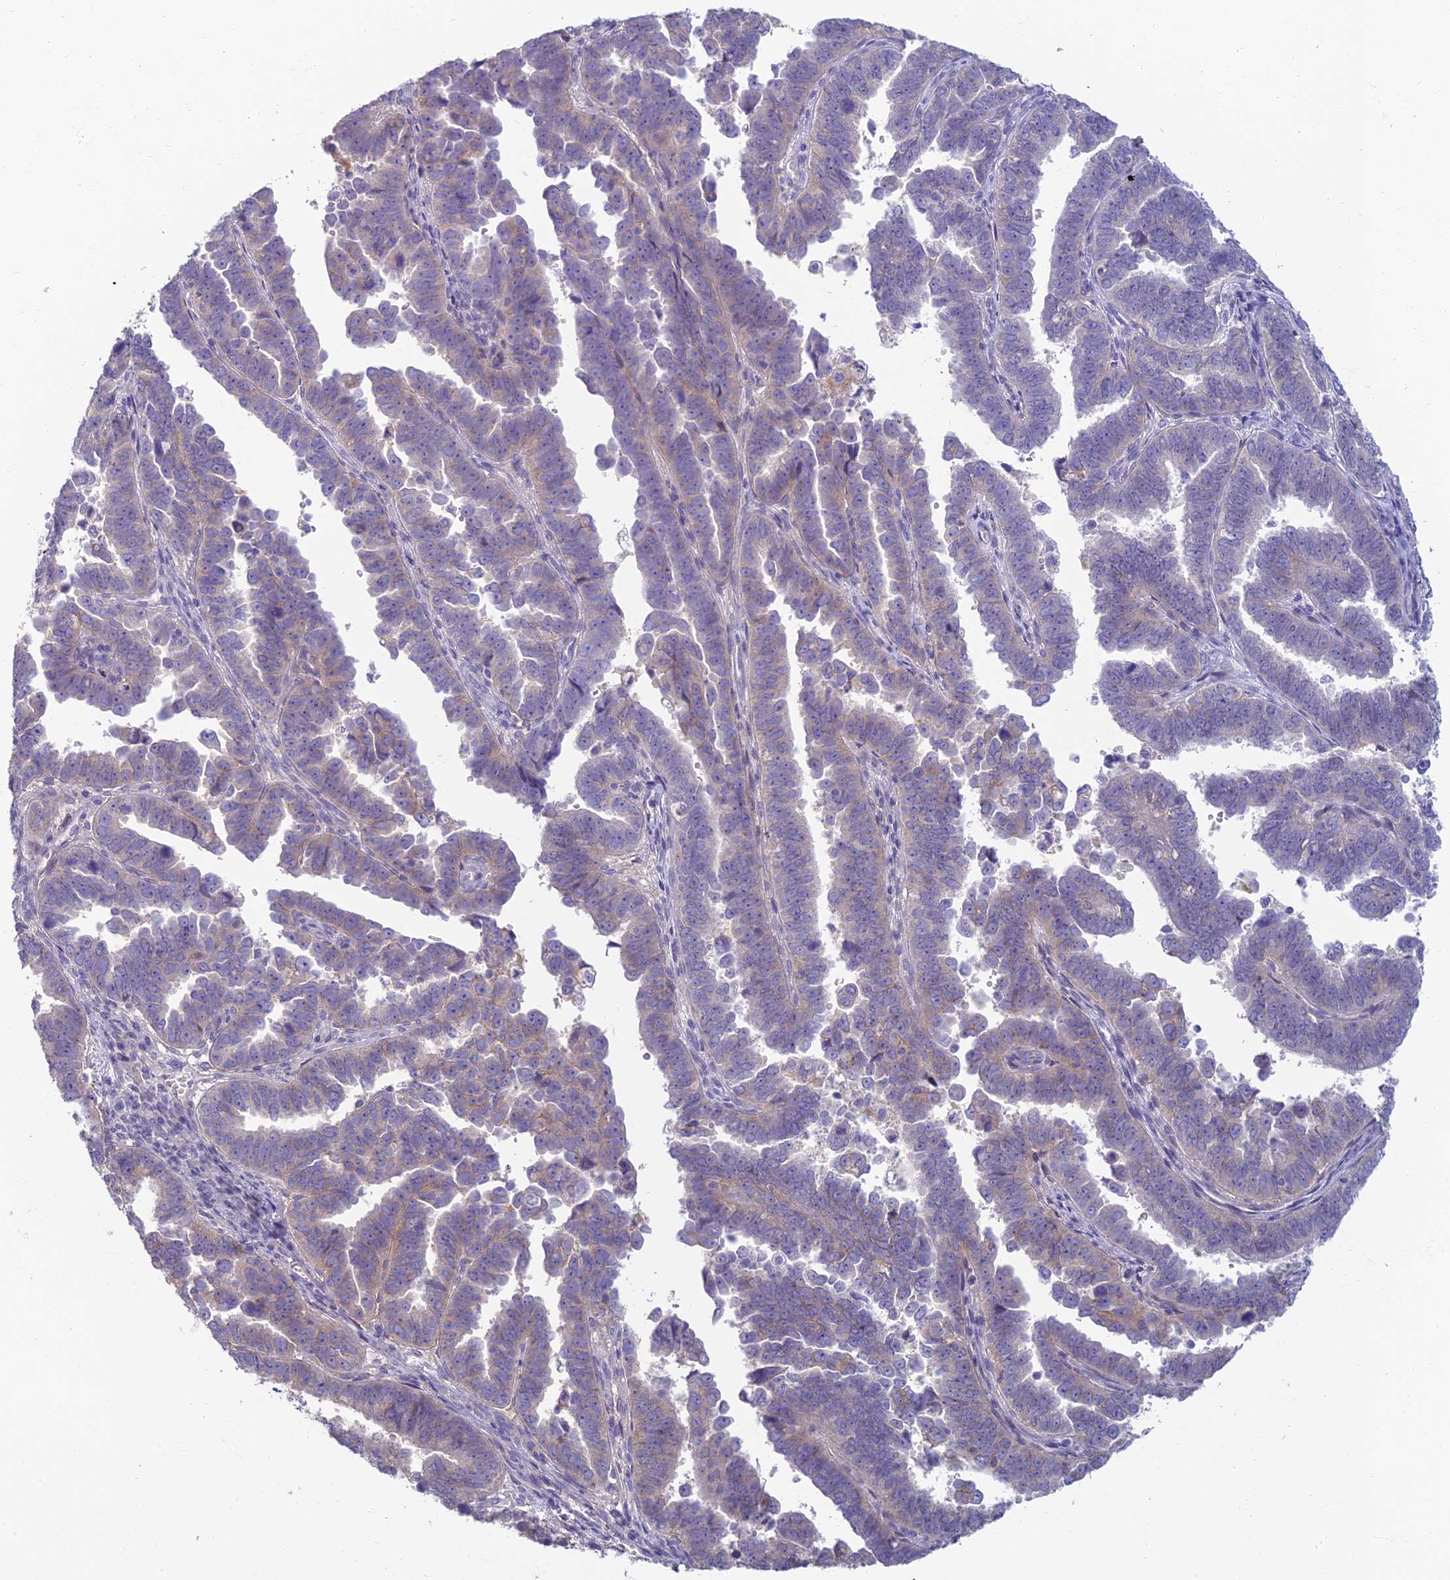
{"staining": {"intensity": "negative", "quantity": "none", "location": "none"}, "tissue": "endometrial cancer", "cell_type": "Tumor cells", "image_type": "cancer", "snomed": [{"axis": "morphology", "description": "Adenocarcinoma, NOS"}, {"axis": "topography", "description": "Endometrium"}], "caption": "This micrograph is of endometrial cancer (adenocarcinoma) stained with immunohistochemistry to label a protein in brown with the nuclei are counter-stained blue. There is no positivity in tumor cells. Nuclei are stained in blue.", "gene": "NEURL1", "patient": {"sex": "female", "age": 75}}